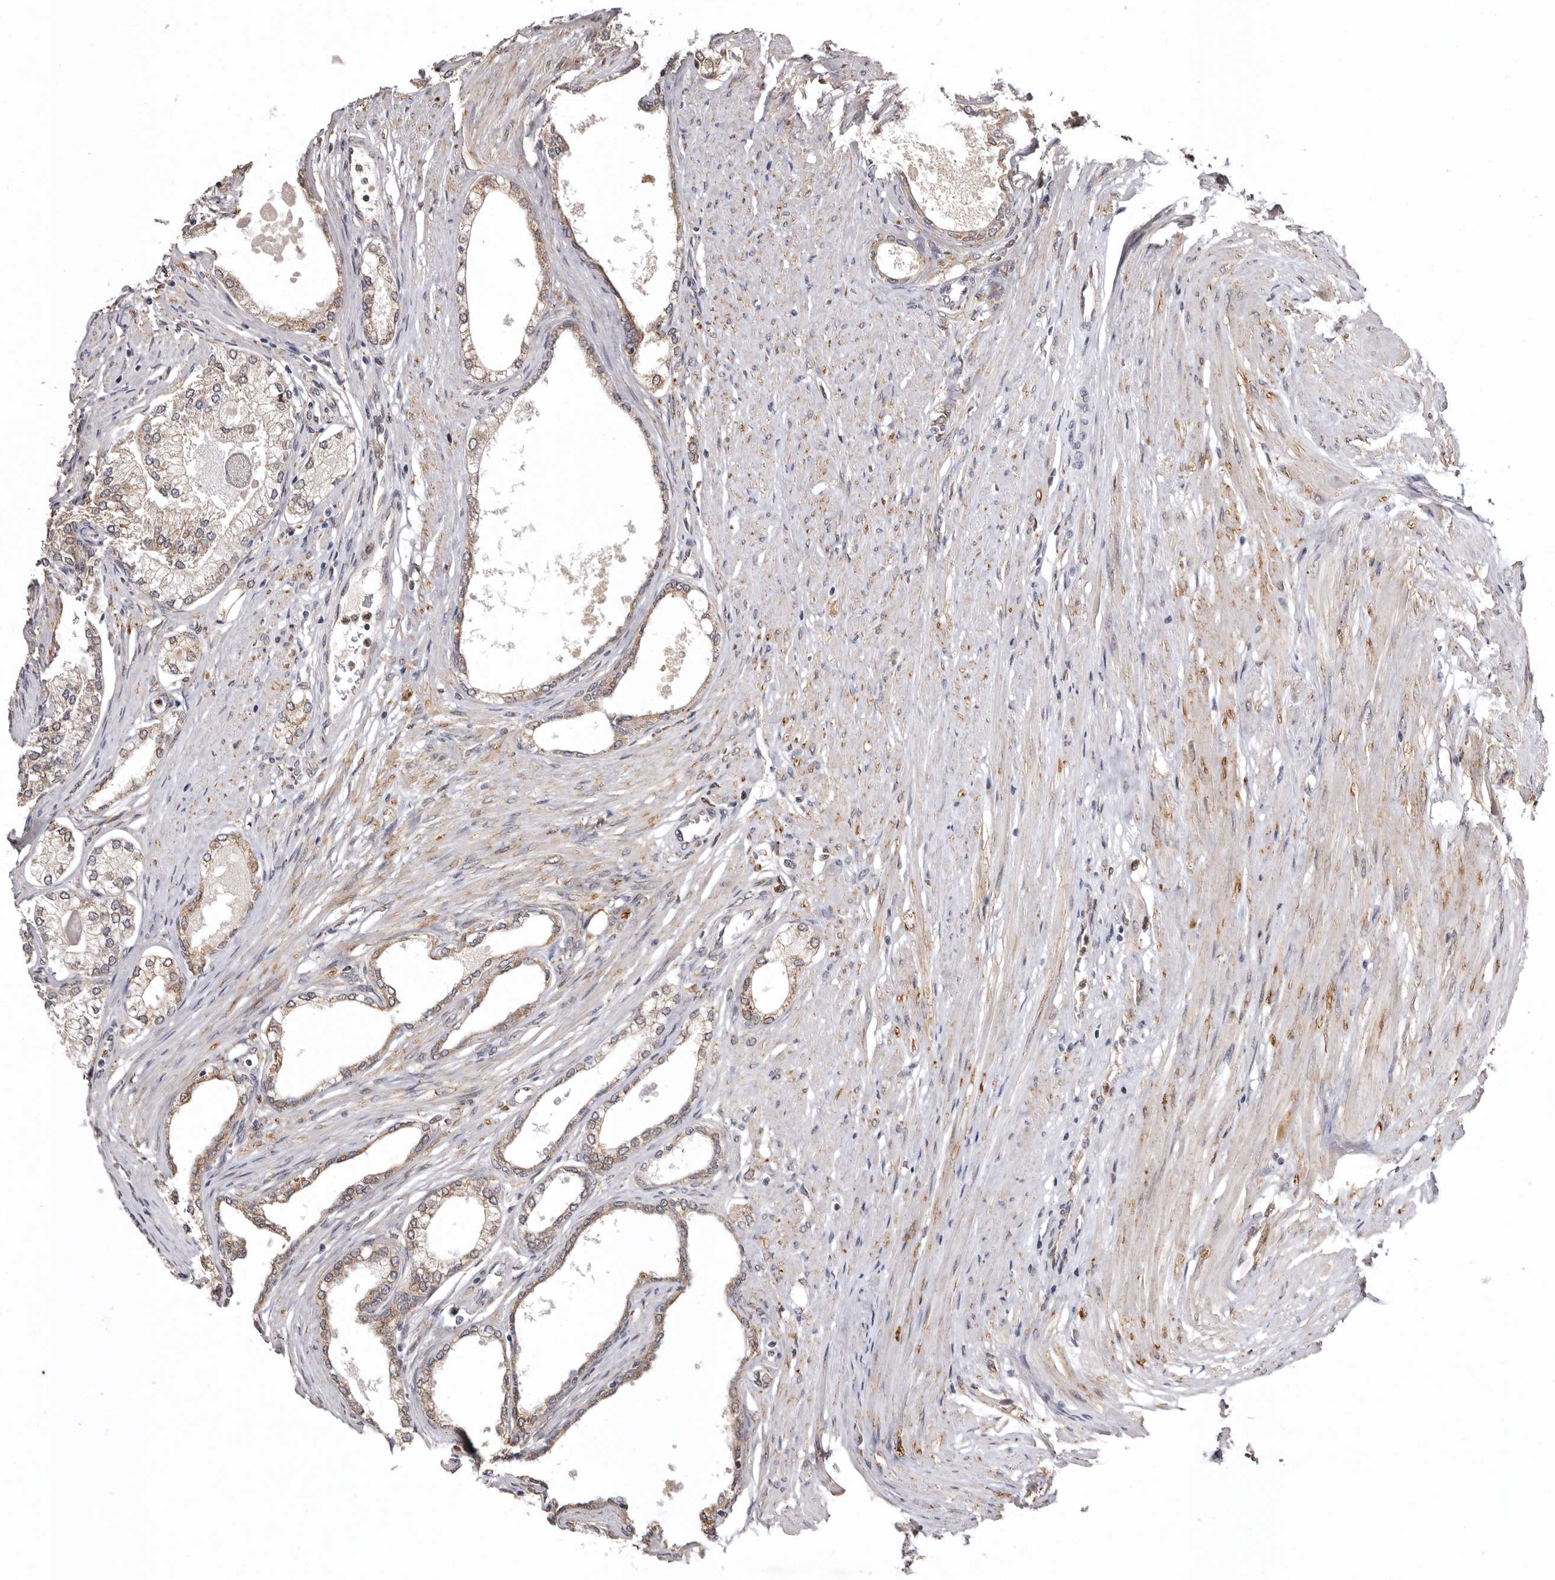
{"staining": {"intensity": "moderate", "quantity": "25%-75%", "location": "cytoplasmic/membranous"}, "tissue": "prostate", "cell_type": "Glandular cells", "image_type": "normal", "snomed": [{"axis": "morphology", "description": "Normal tissue, NOS"}, {"axis": "morphology", "description": "Urothelial carcinoma, Low grade"}, {"axis": "topography", "description": "Urinary bladder"}, {"axis": "topography", "description": "Prostate"}], "caption": "Immunohistochemistry (IHC) photomicrograph of normal prostate: human prostate stained using immunohistochemistry displays medium levels of moderate protein expression localized specifically in the cytoplasmic/membranous of glandular cells, appearing as a cytoplasmic/membranous brown color.", "gene": "INKA2", "patient": {"sex": "male", "age": 60}}